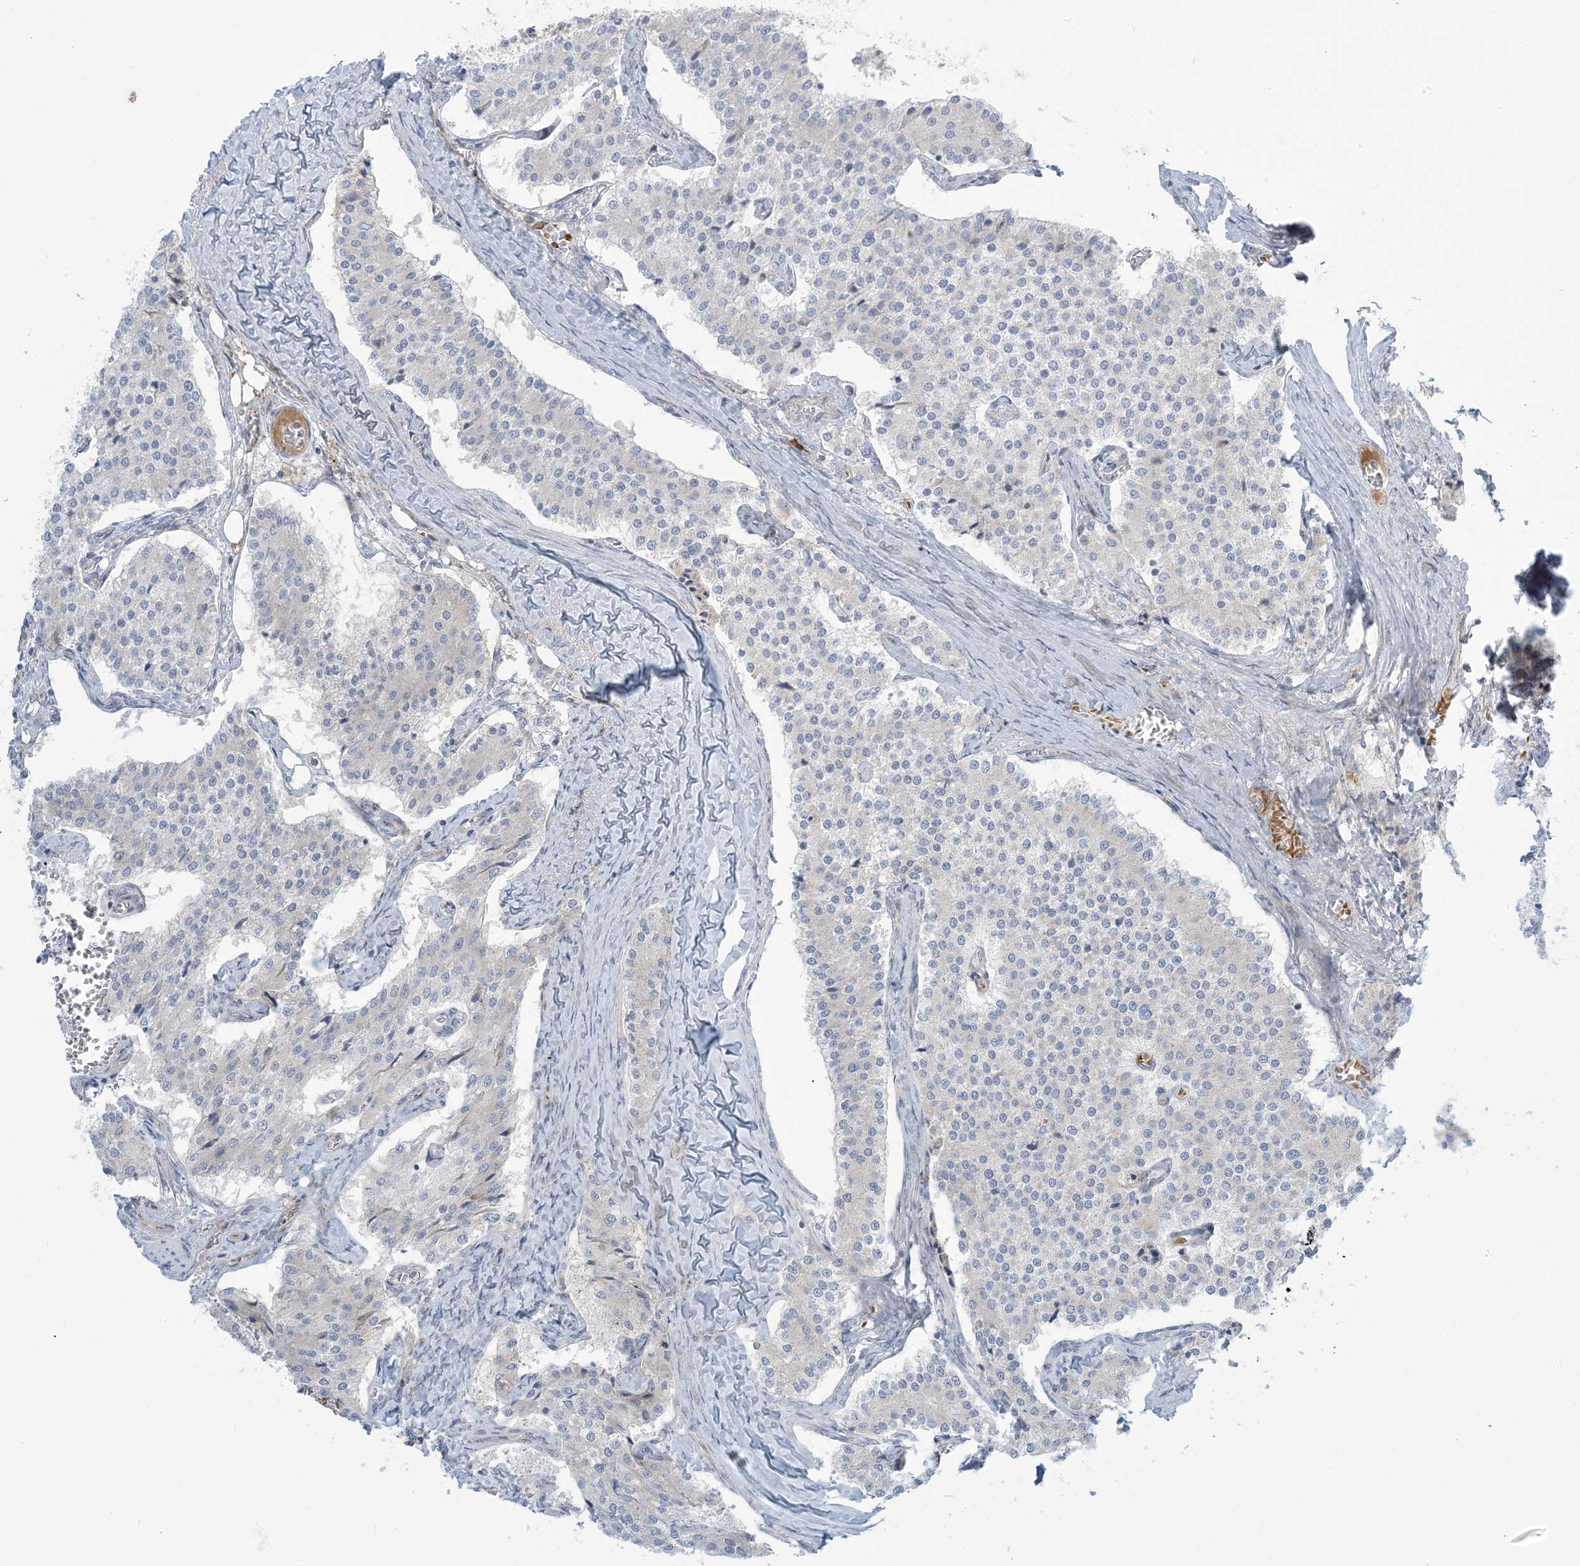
{"staining": {"intensity": "negative", "quantity": "none", "location": "none"}, "tissue": "carcinoid", "cell_type": "Tumor cells", "image_type": "cancer", "snomed": [{"axis": "morphology", "description": "Carcinoid, malignant, NOS"}, {"axis": "topography", "description": "Colon"}], "caption": "Carcinoid (malignant) was stained to show a protein in brown. There is no significant expression in tumor cells.", "gene": "AFTPH", "patient": {"sex": "female", "age": 52}}